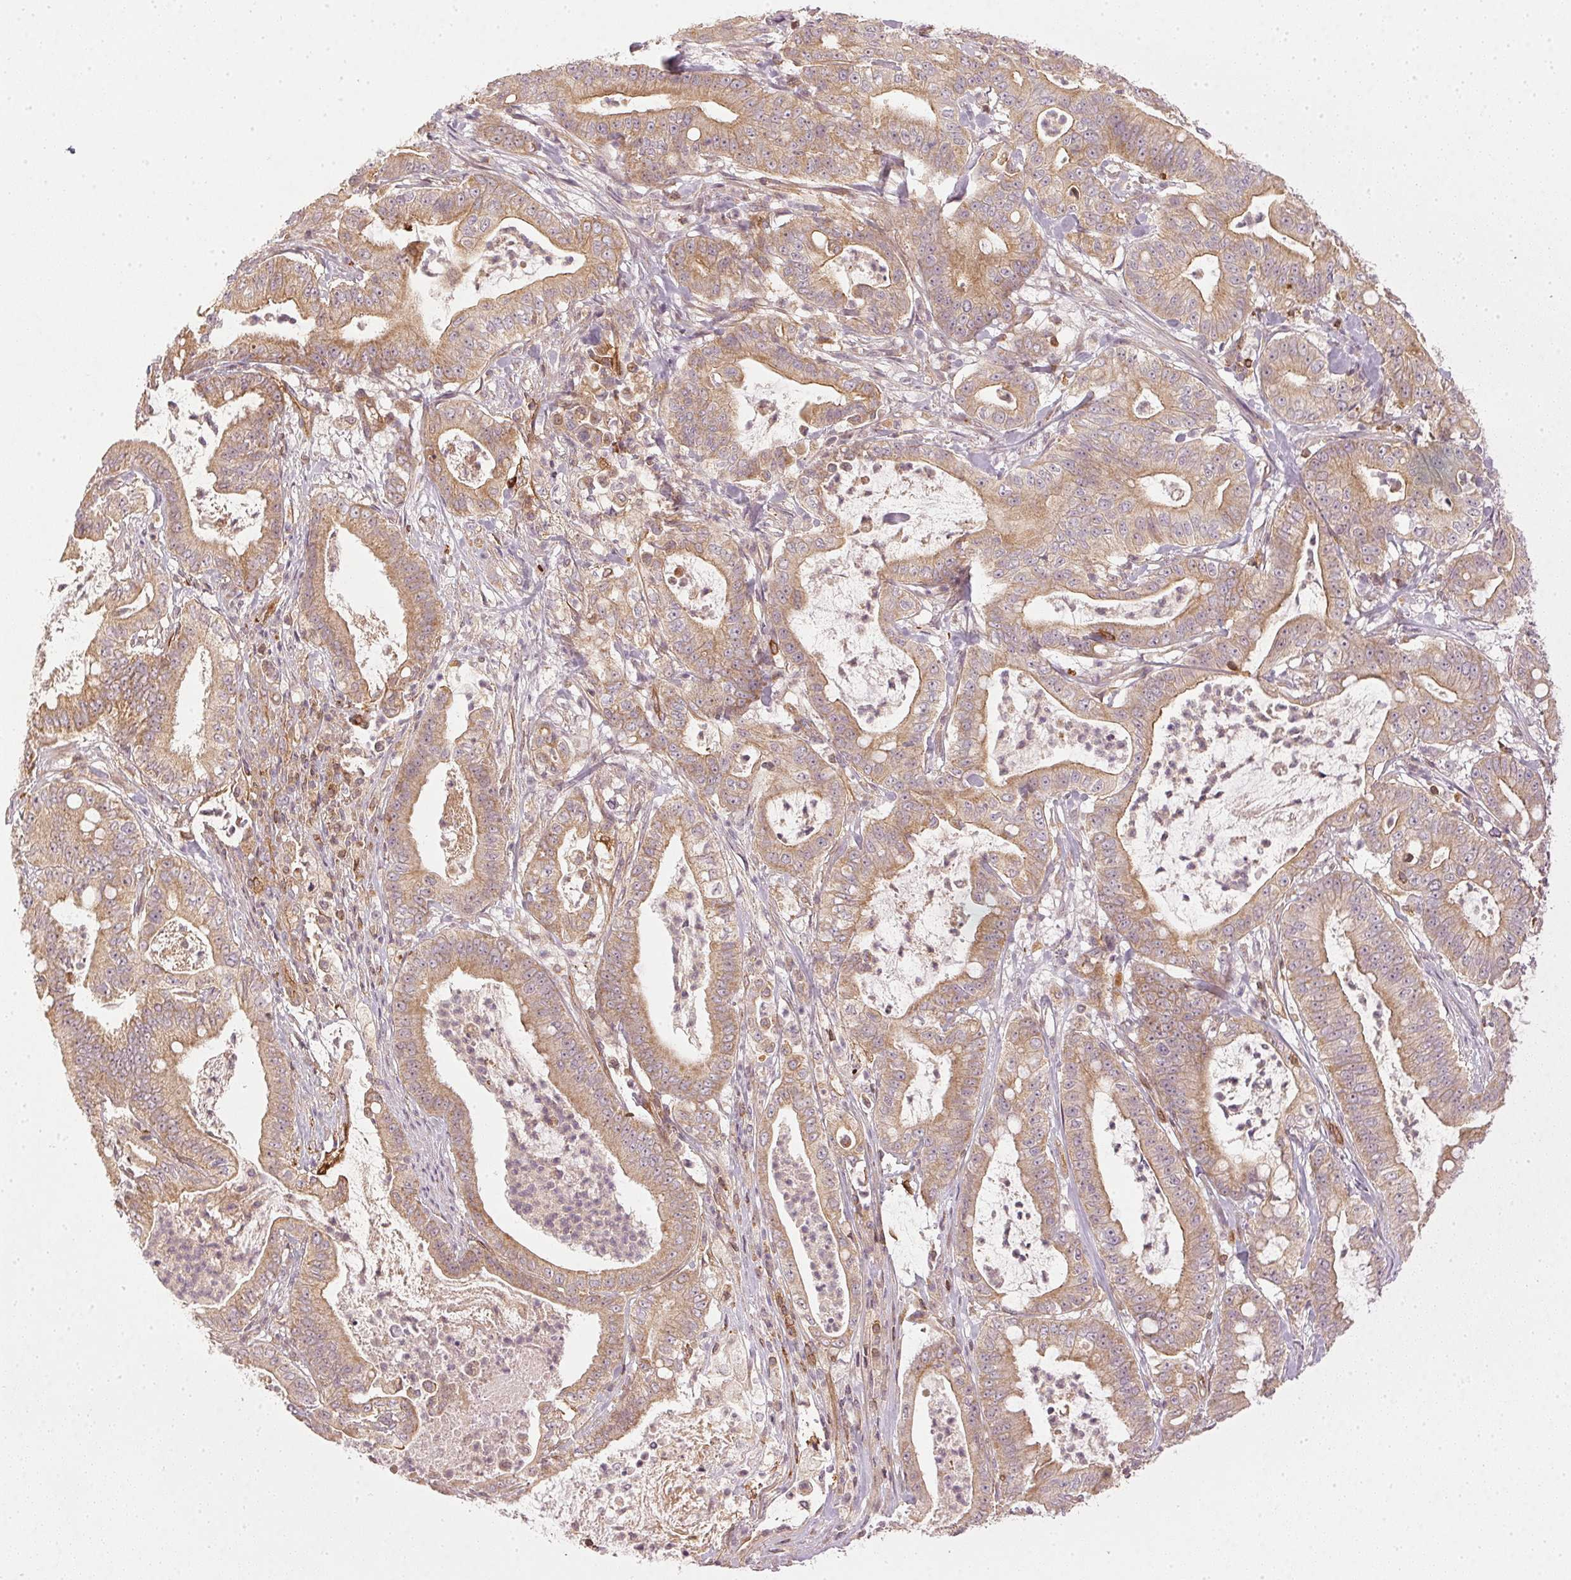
{"staining": {"intensity": "weak", "quantity": ">75%", "location": "cytoplasmic/membranous"}, "tissue": "pancreatic cancer", "cell_type": "Tumor cells", "image_type": "cancer", "snomed": [{"axis": "morphology", "description": "Adenocarcinoma, NOS"}, {"axis": "topography", "description": "Pancreas"}], "caption": "Pancreatic cancer stained with DAB immunohistochemistry (IHC) demonstrates low levels of weak cytoplasmic/membranous staining in approximately >75% of tumor cells. (DAB (3,3'-diaminobenzidine) = brown stain, brightfield microscopy at high magnification).", "gene": "NADK2", "patient": {"sex": "male", "age": 71}}